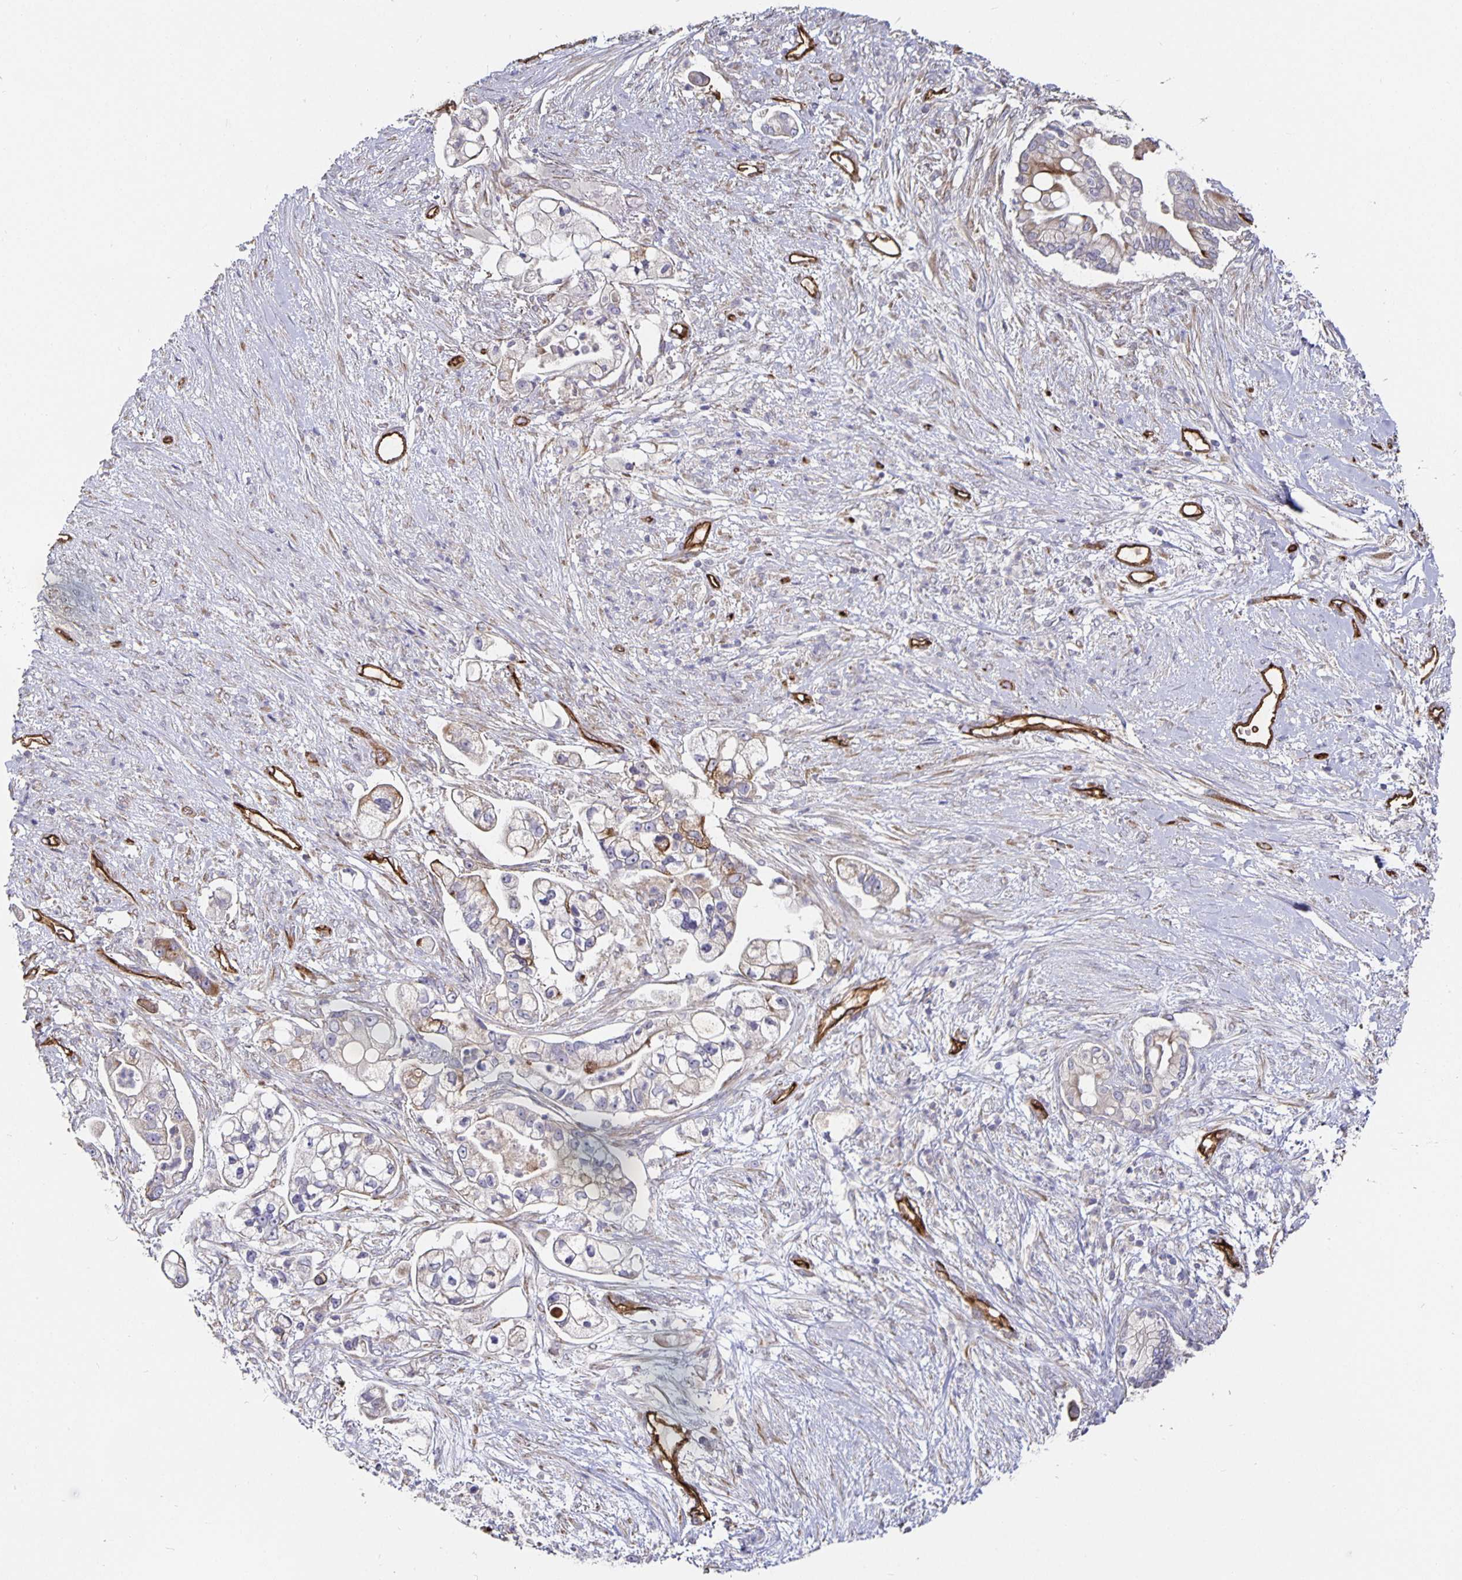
{"staining": {"intensity": "moderate", "quantity": "<25%", "location": "cytoplasmic/membranous"}, "tissue": "pancreatic cancer", "cell_type": "Tumor cells", "image_type": "cancer", "snomed": [{"axis": "morphology", "description": "Adenocarcinoma, NOS"}, {"axis": "topography", "description": "Pancreas"}], "caption": "Immunohistochemistry (IHC) photomicrograph of neoplastic tissue: pancreatic adenocarcinoma stained using immunohistochemistry displays low levels of moderate protein expression localized specifically in the cytoplasmic/membranous of tumor cells, appearing as a cytoplasmic/membranous brown color.", "gene": "PODXL", "patient": {"sex": "female", "age": 69}}